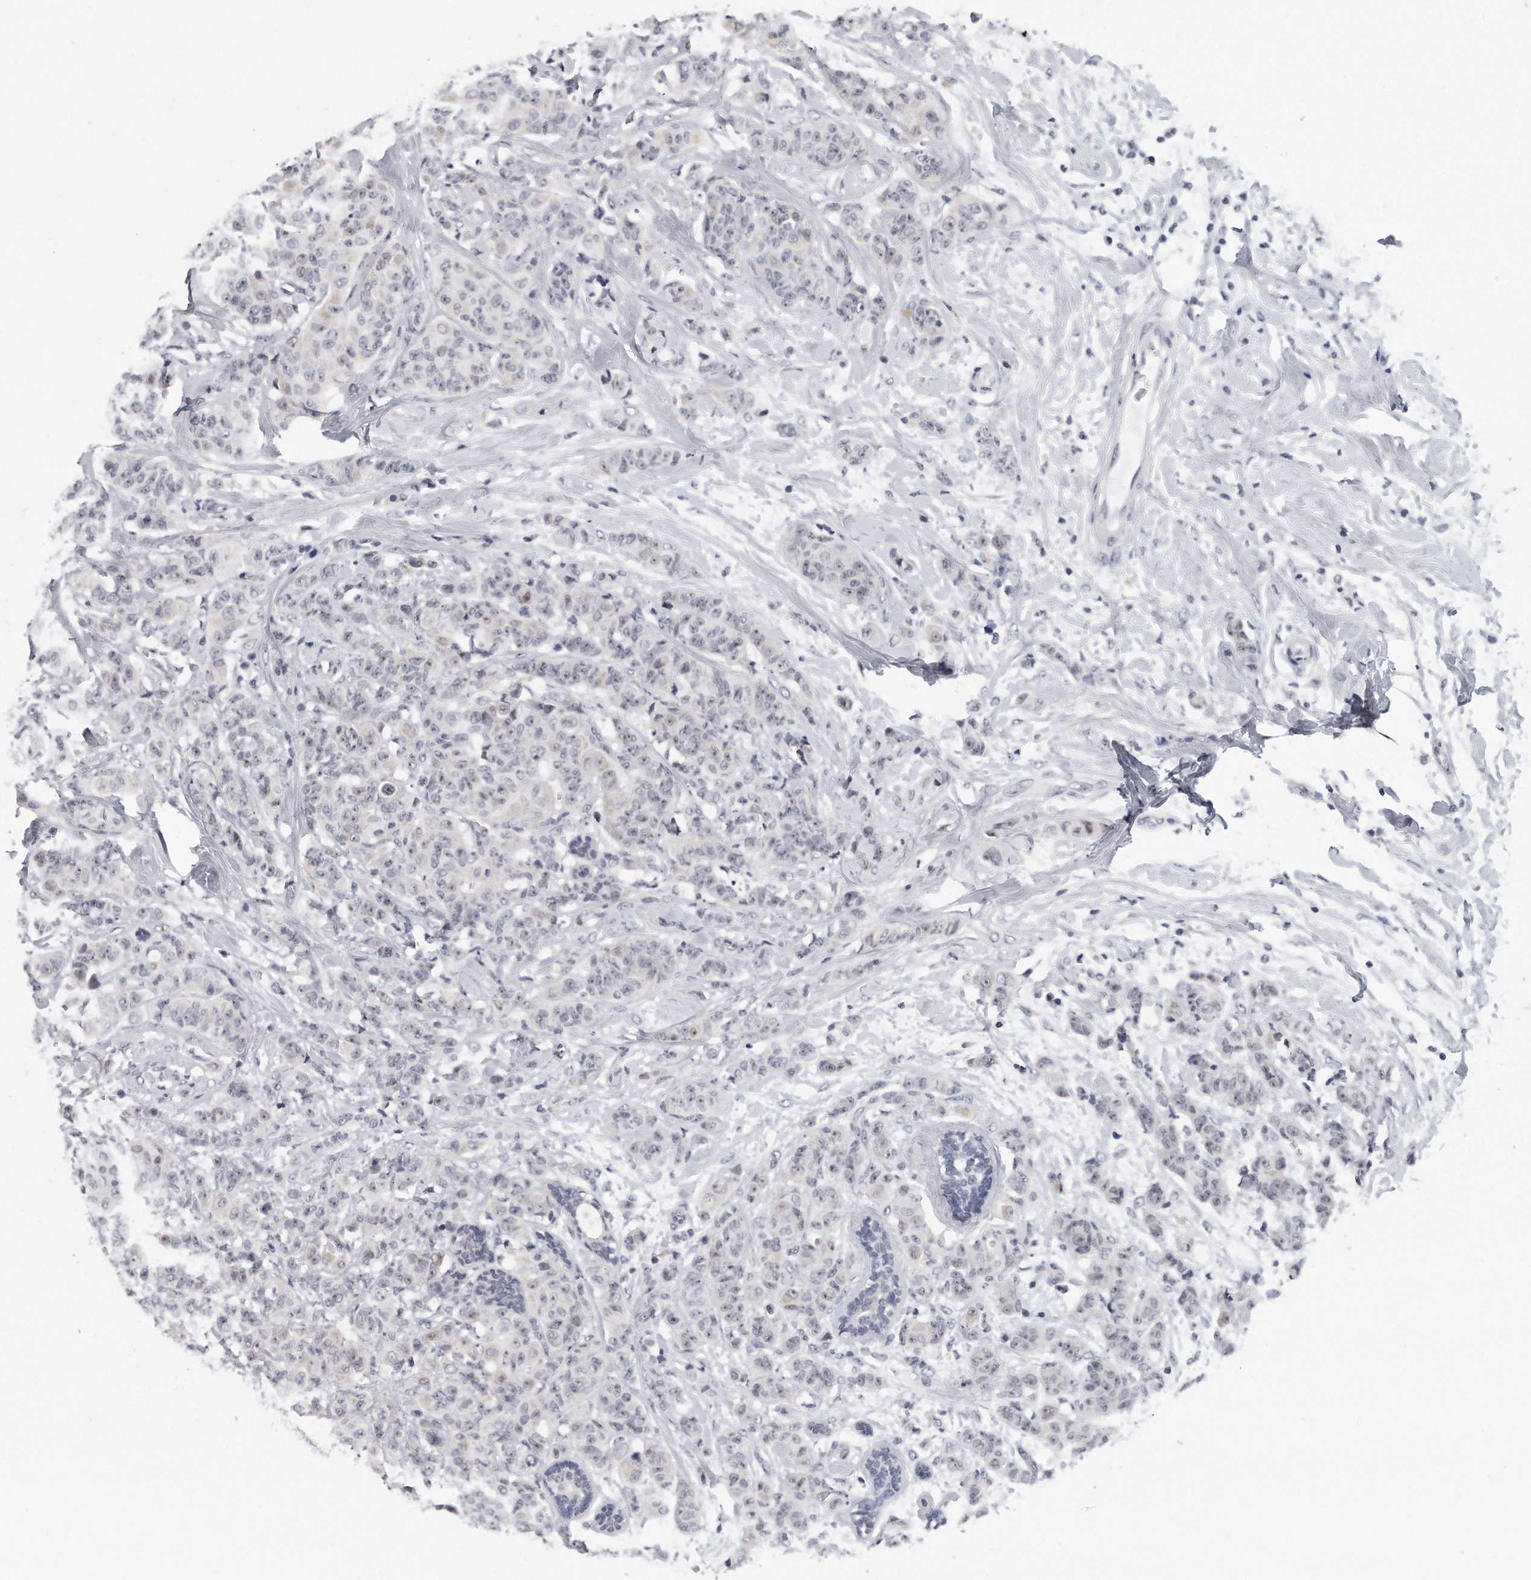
{"staining": {"intensity": "negative", "quantity": "none", "location": "none"}, "tissue": "breast cancer", "cell_type": "Tumor cells", "image_type": "cancer", "snomed": [{"axis": "morphology", "description": "Normal tissue, NOS"}, {"axis": "morphology", "description": "Duct carcinoma"}, {"axis": "topography", "description": "Breast"}], "caption": "Breast cancer (infiltrating ductal carcinoma) stained for a protein using immunohistochemistry reveals no expression tumor cells.", "gene": "TFCP2L1", "patient": {"sex": "female", "age": 40}}